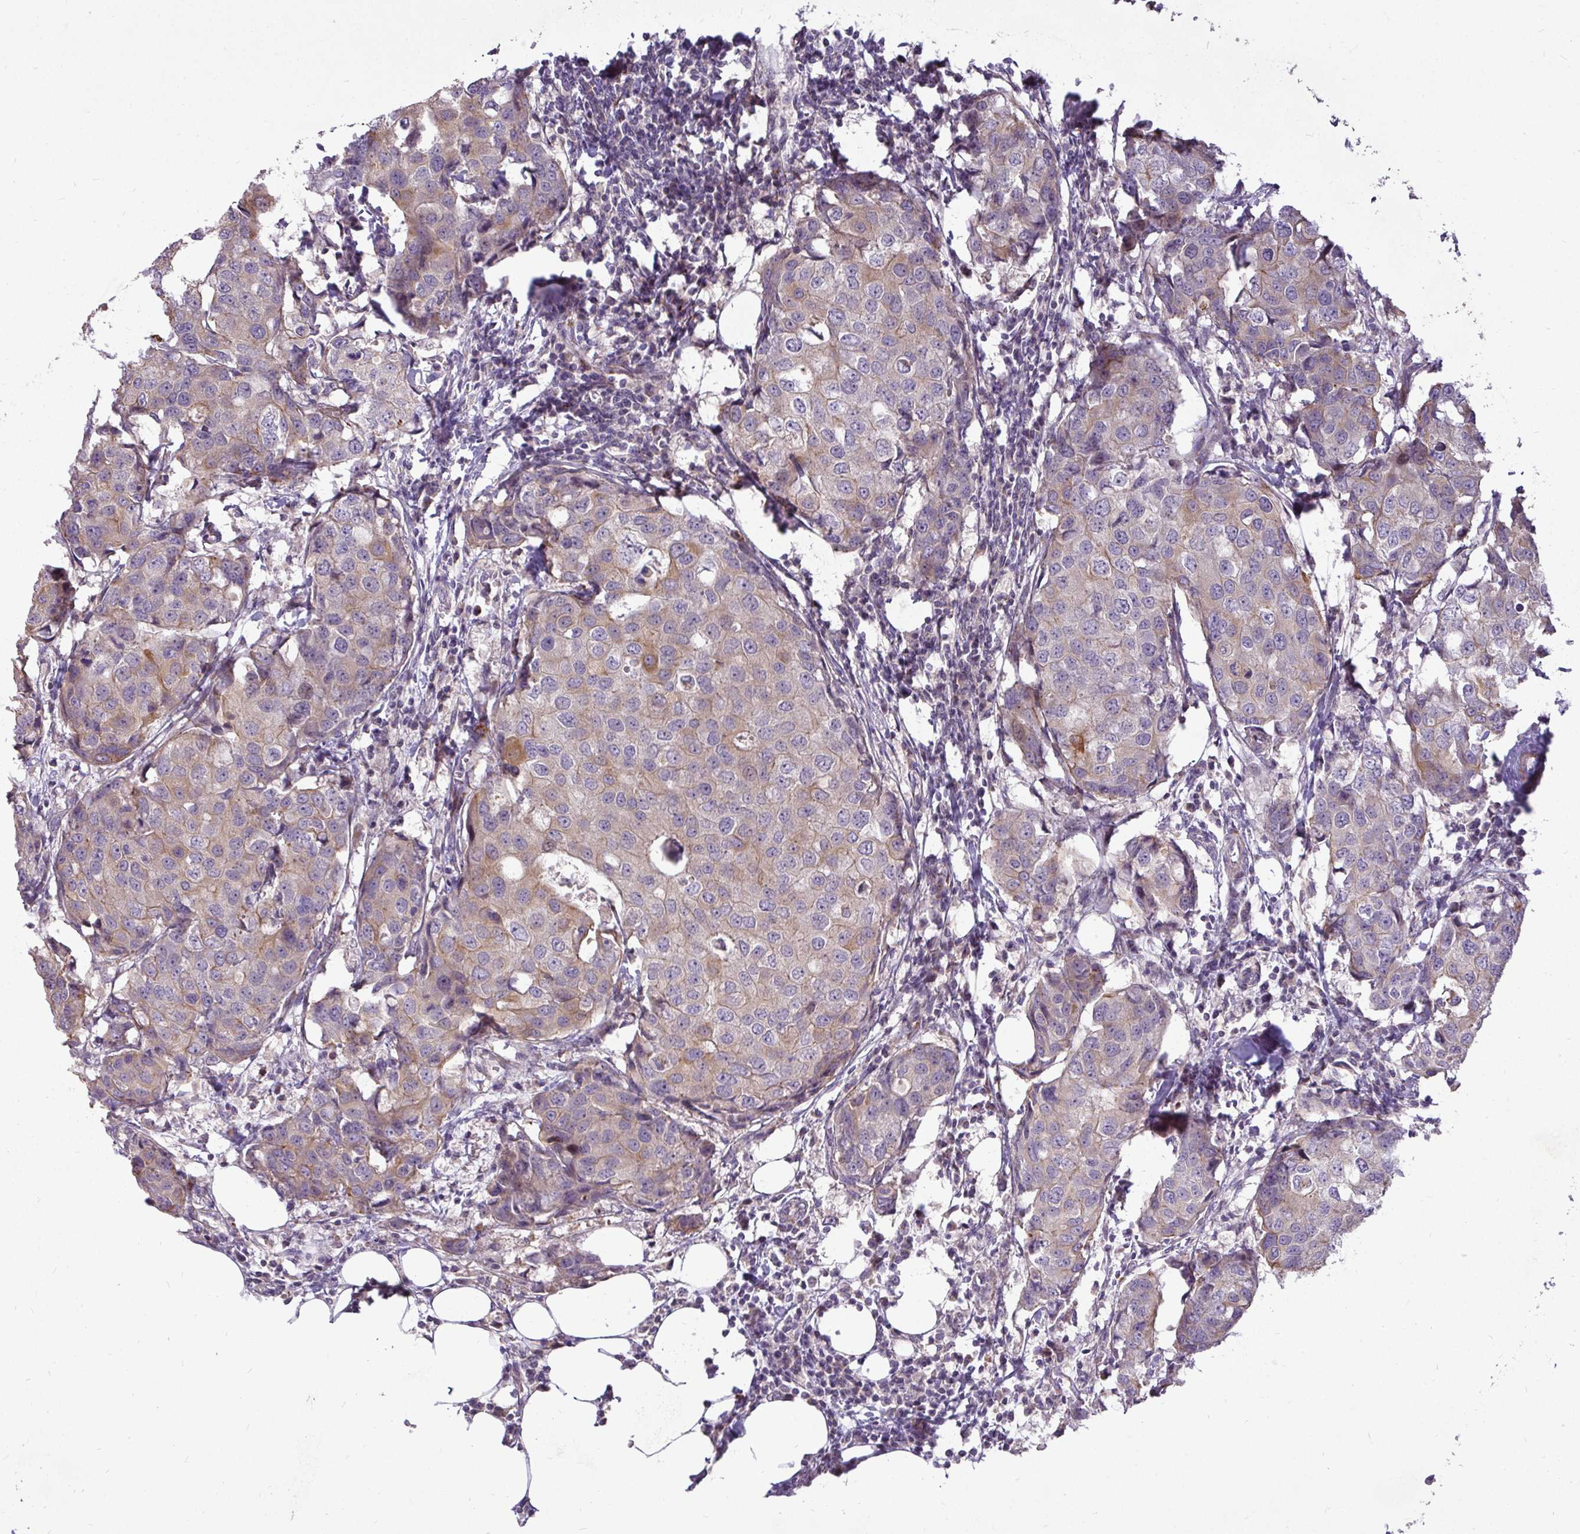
{"staining": {"intensity": "moderate", "quantity": "<25%", "location": "cytoplasmic/membranous"}, "tissue": "breast cancer", "cell_type": "Tumor cells", "image_type": "cancer", "snomed": [{"axis": "morphology", "description": "Duct carcinoma"}, {"axis": "topography", "description": "Breast"}], "caption": "Breast intraductal carcinoma tissue demonstrates moderate cytoplasmic/membranous staining in approximately <25% of tumor cells, visualized by immunohistochemistry.", "gene": "STRIP1", "patient": {"sex": "female", "age": 27}}